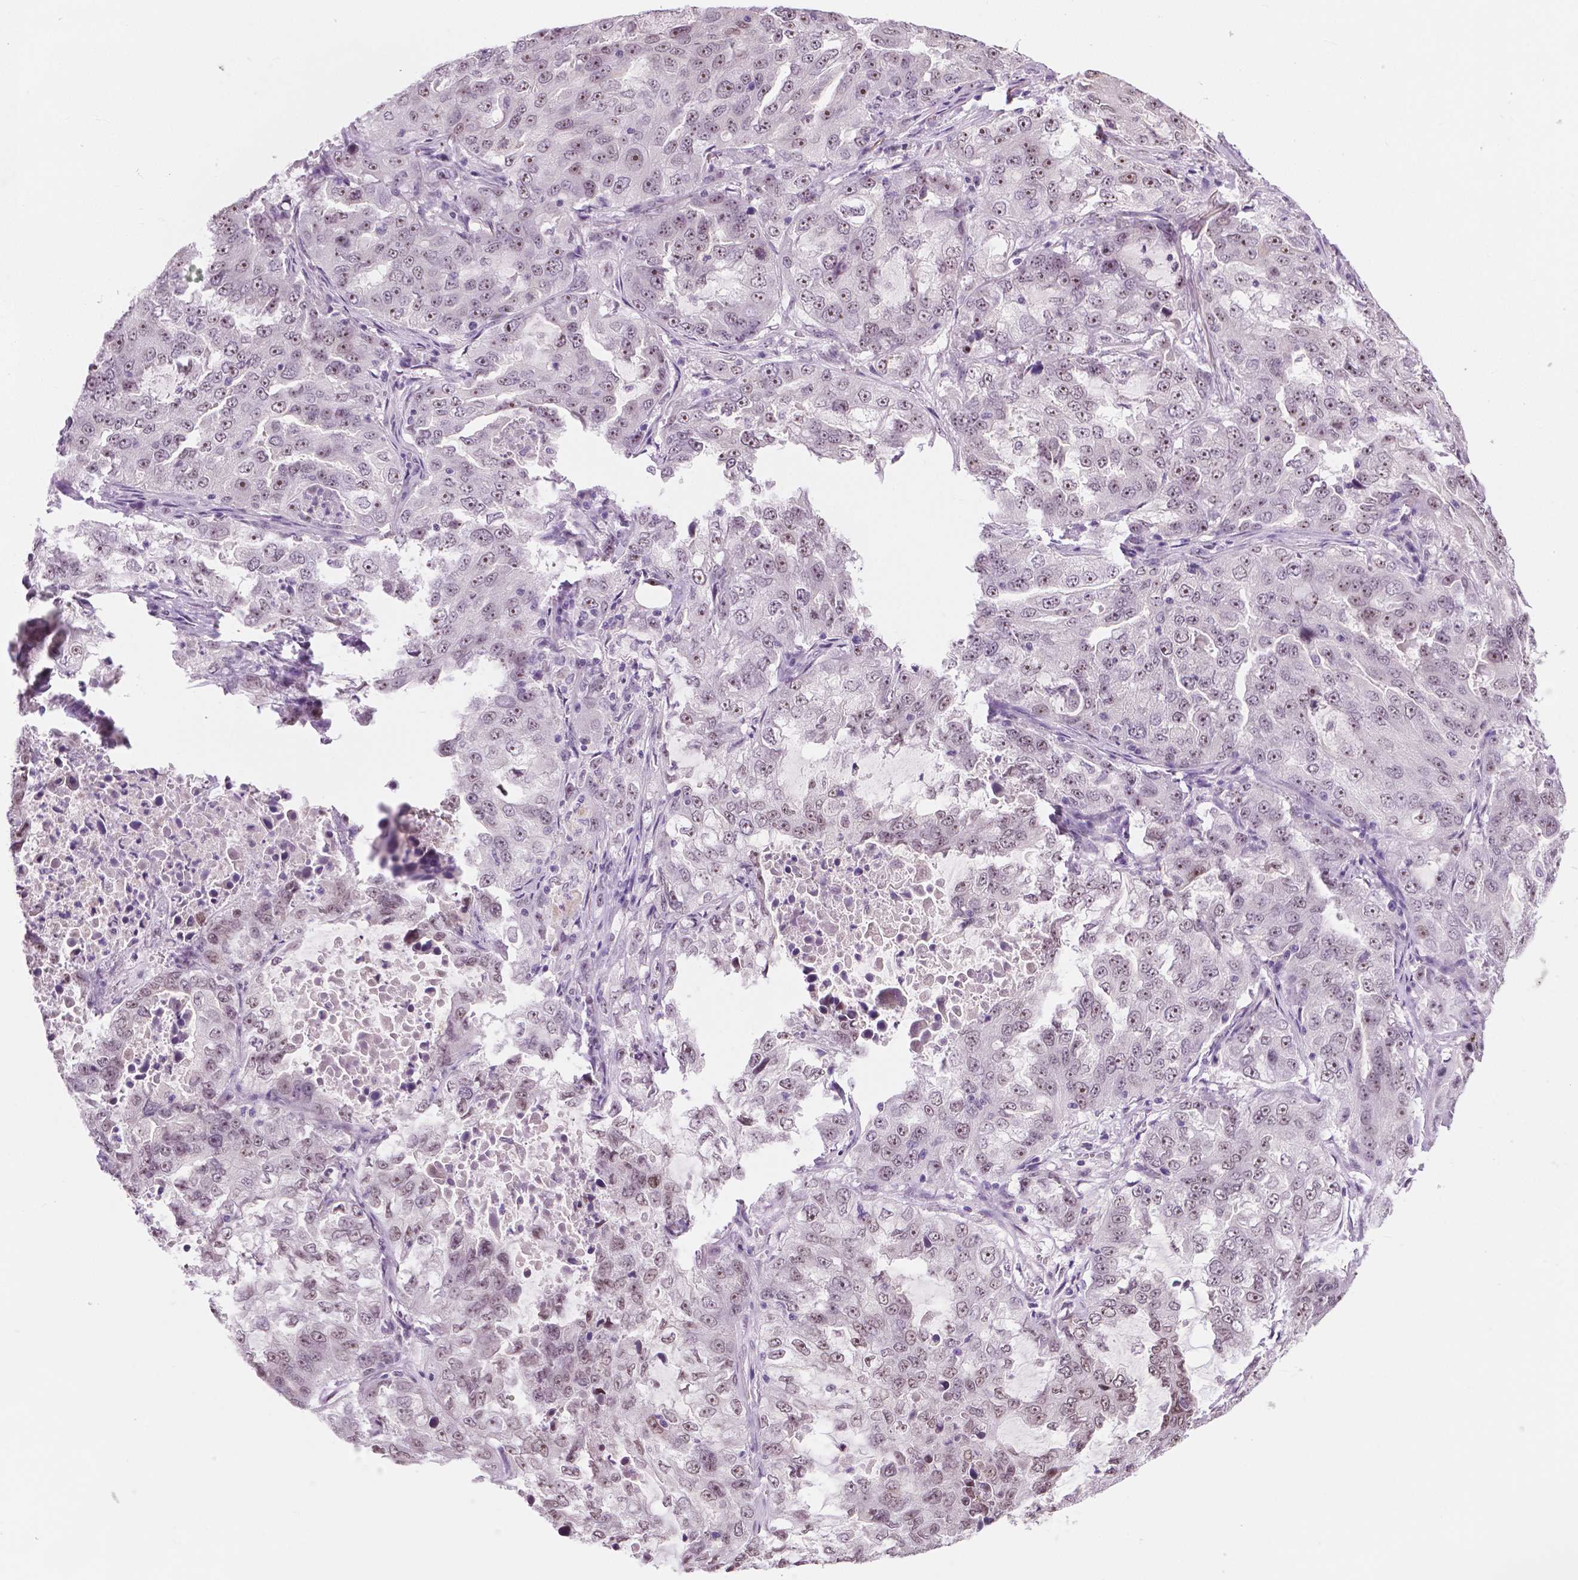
{"staining": {"intensity": "weak", "quantity": "25%-75%", "location": "nuclear"}, "tissue": "lung cancer", "cell_type": "Tumor cells", "image_type": "cancer", "snomed": [{"axis": "morphology", "description": "Adenocarcinoma, NOS"}, {"axis": "topography", "description": "Lung"}], "caption": "Weak nuclear staining for a protein is appreciated in about 25%-75% of tumor cells of lung cancer using immunohistochemistry (IHC).", "gene": "NHP2", "patient": {"sex": "female", "age": 61}}